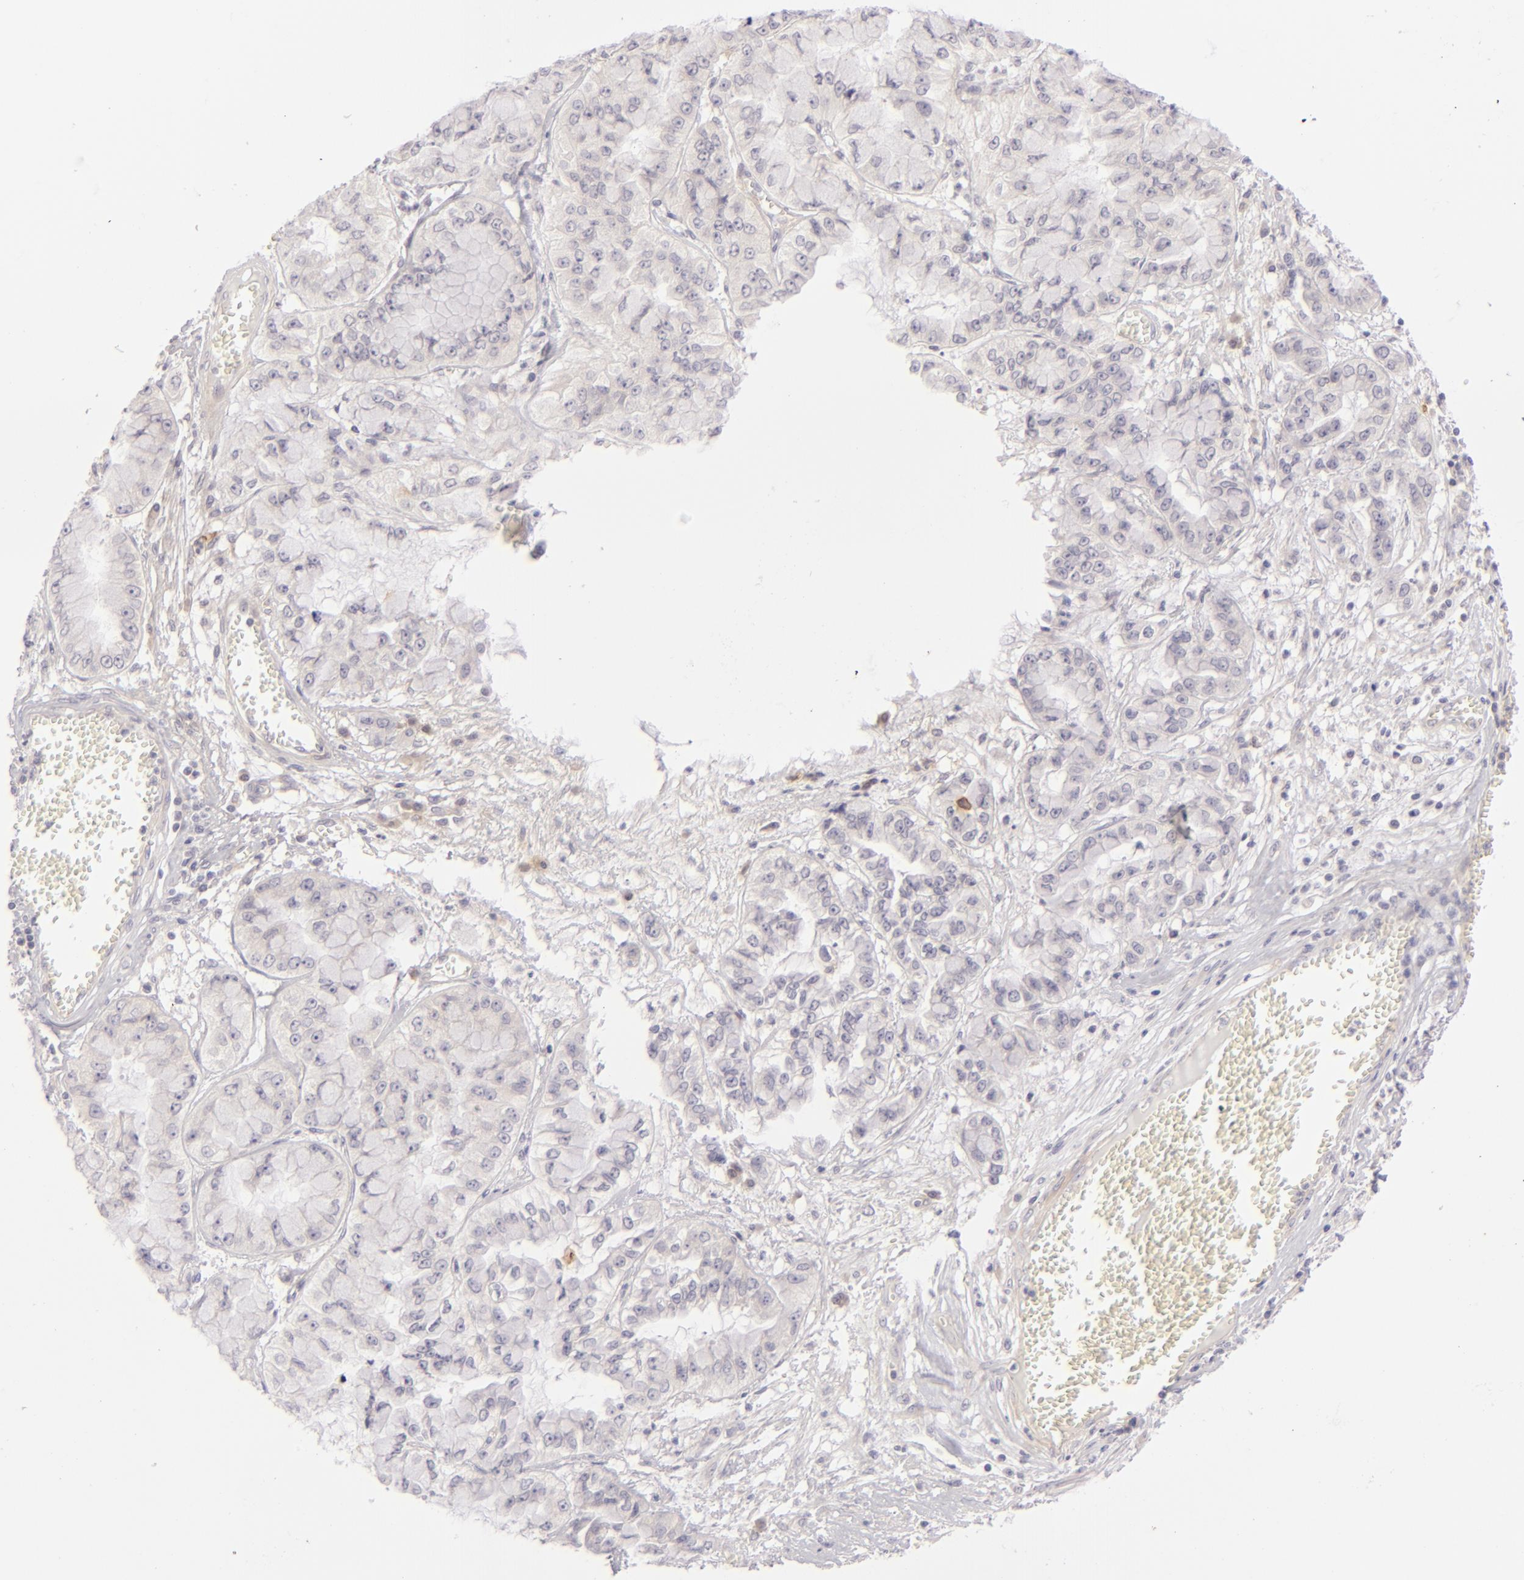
{"staining": {"intensity": "negative", "quantity": "none", "location": "none"}, "tissue": "liver cancer", "cell_type": "Tumor cells", "image_type": "cancer", "snomed": [{"axis": "morphology", "description": "Cholangiocarcinoma"}, {"axis": "topography", "description": "Liver"}], "caption": "Photomicrograph shows no protein expression in tumor cells of cholangiocarcinoma (liver) tissue.", "gene": "CD83", "patient": {"sex": "female", "age": 79}}